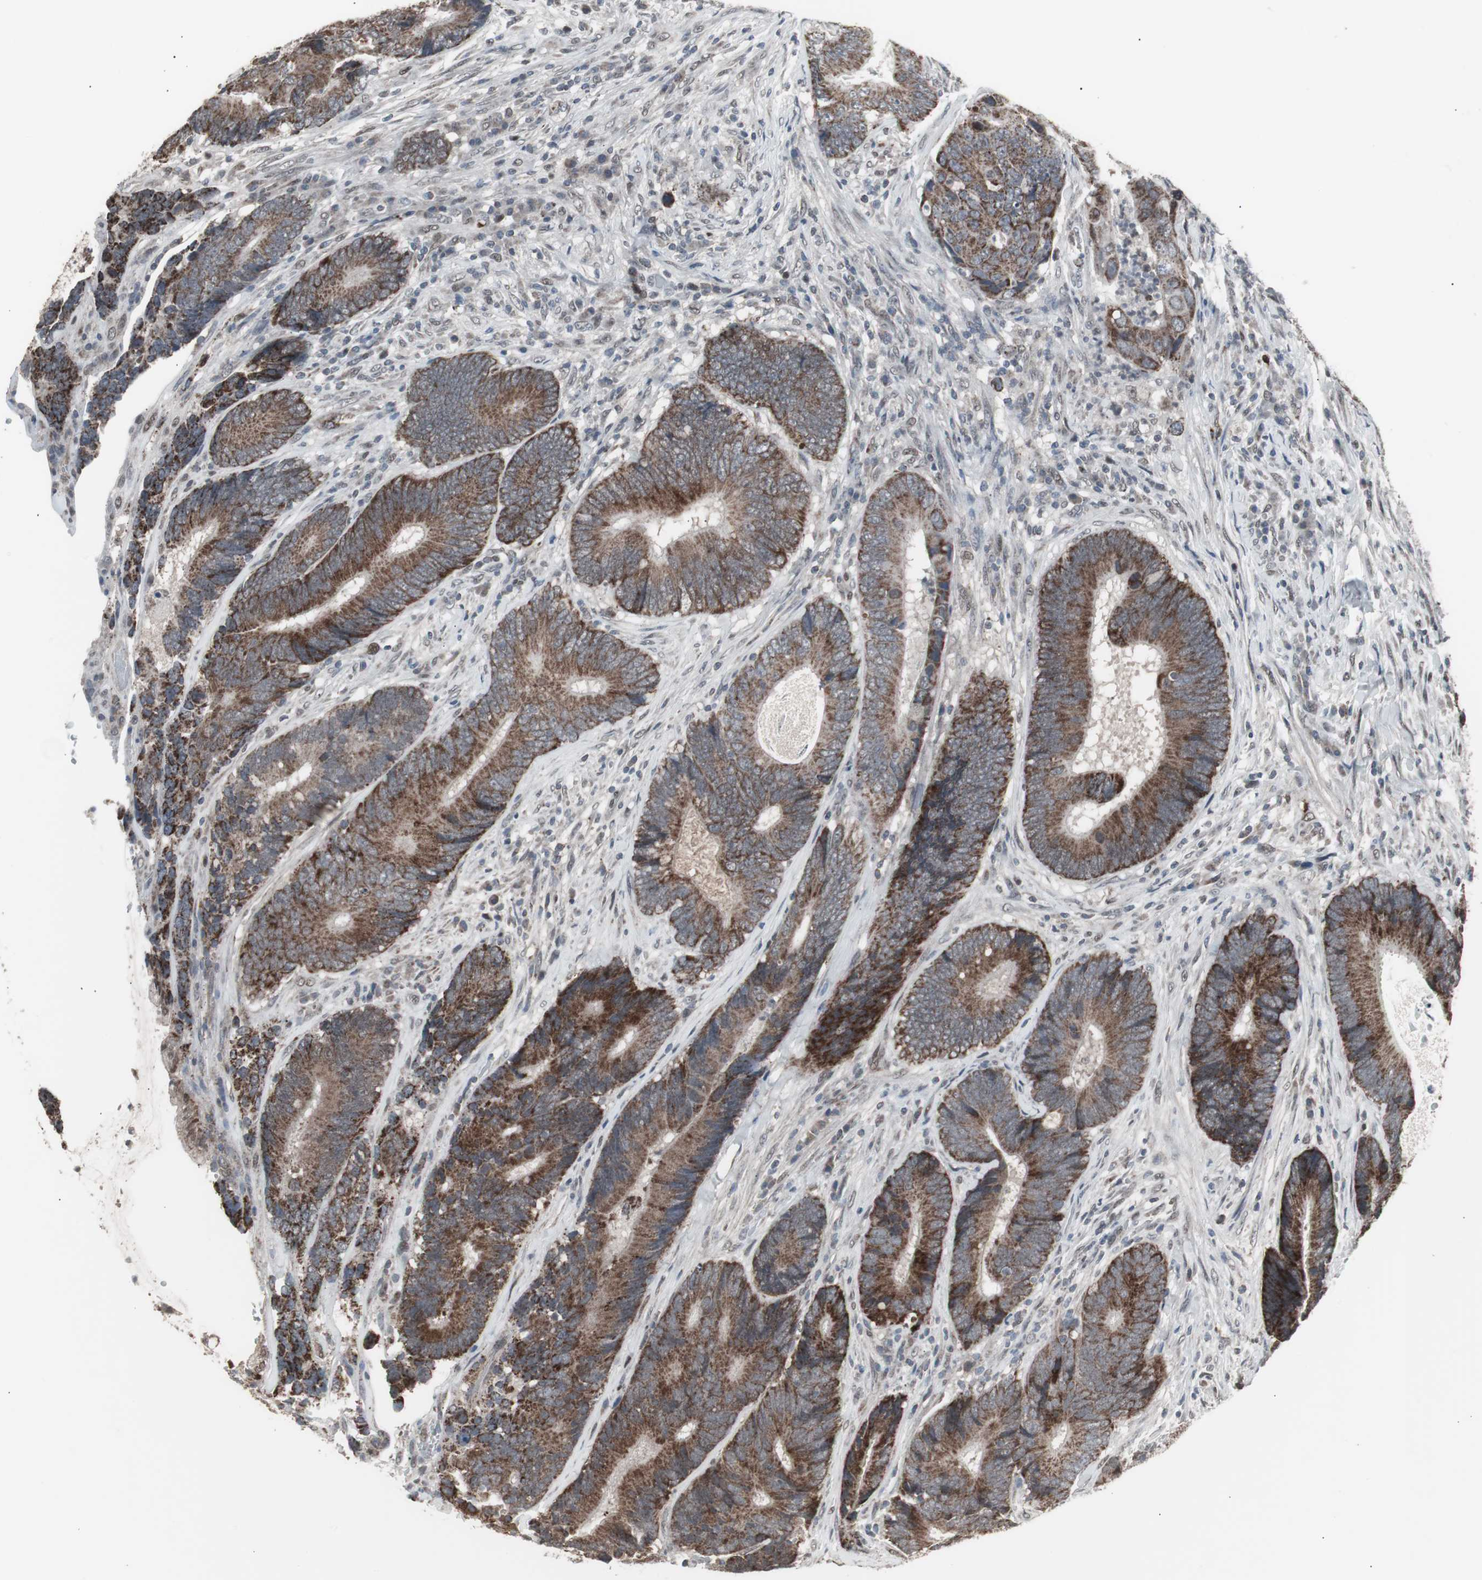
{"staining": {"intensity": "moderate", "quantity": ">75%", "location": "cytoplasmic/membranous"}, "tissue": "colorectal cancer", "cell_type": "Tumor cells", "image_type": "cancer", "snomed": [{"axis": "morphology", "description": "Adenocarcinoma, NOS"}, {"axis": "topography", "description": "Colon"}], "caption": "There is medium levels of moderate cytoplasmic/membranous staining in tumor cells of adenocarcinoma (colorectal), as demonstrated by immunohistochemical staining (brown color).", "gene": "RXRA", "patient": {"sex": "female", "age": 78}}